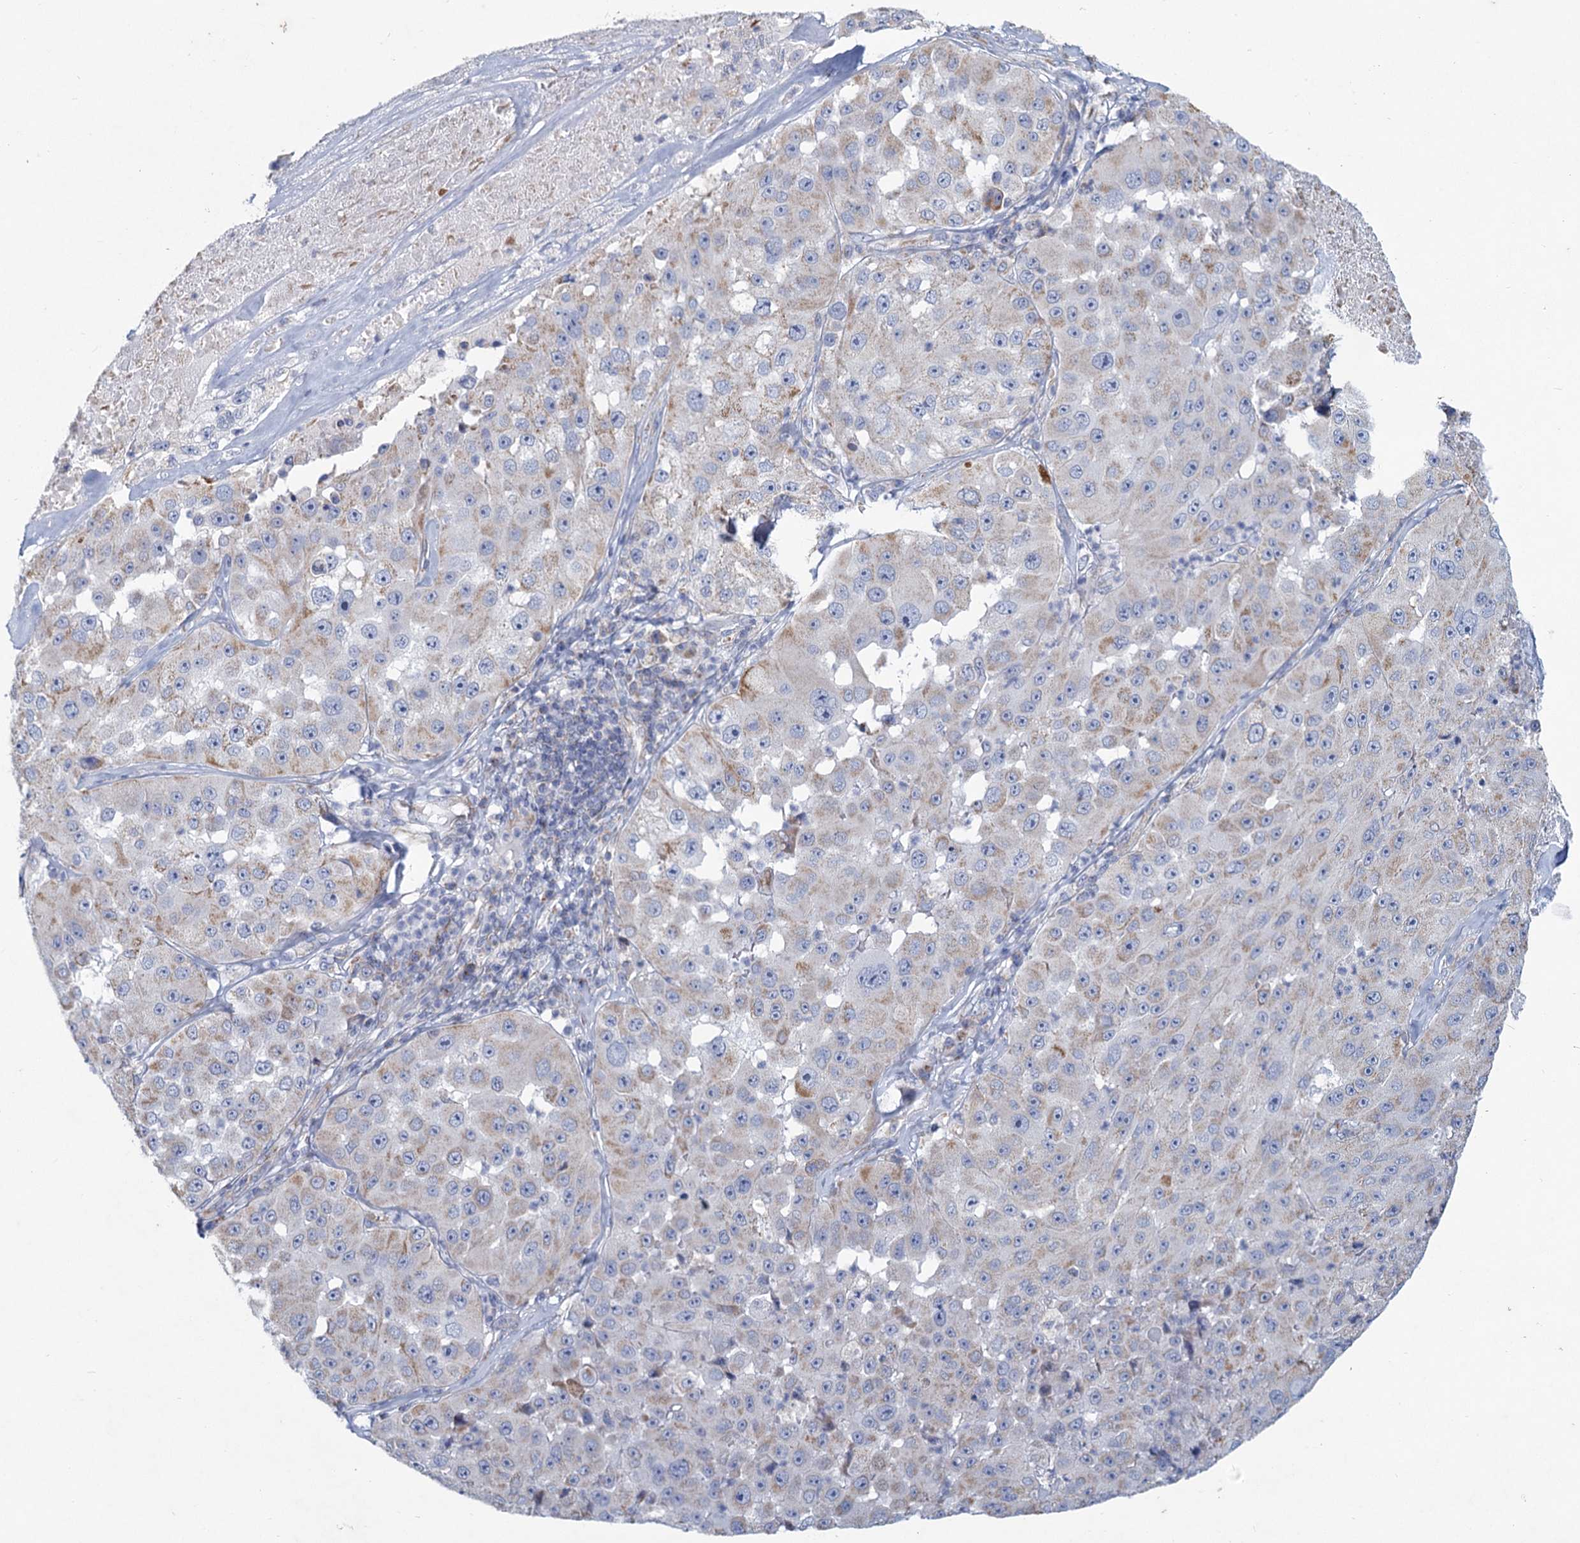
{"staining": {"intensity": "weak", "quantity": "<25%", "location": "cytoplasmic/membranous"}, "tissue": "melanoma", "cell_type": "Tumor cells", "image_type": "cancer", "snomed": [{"axis": "morphology", "description": "Malignant melanoma, Metastatic site"}, {"axis": "topography", "description": "Lymph node"}], "caption": "High power microscopy micrograph of an immunohistochemistry (IHC) micrograph of malignant melanoma (metastatic site), revealing no significant positivity in tumor cells.", "gene": "NDUFC2", "patient": {"sex": "male", "age": 62}}